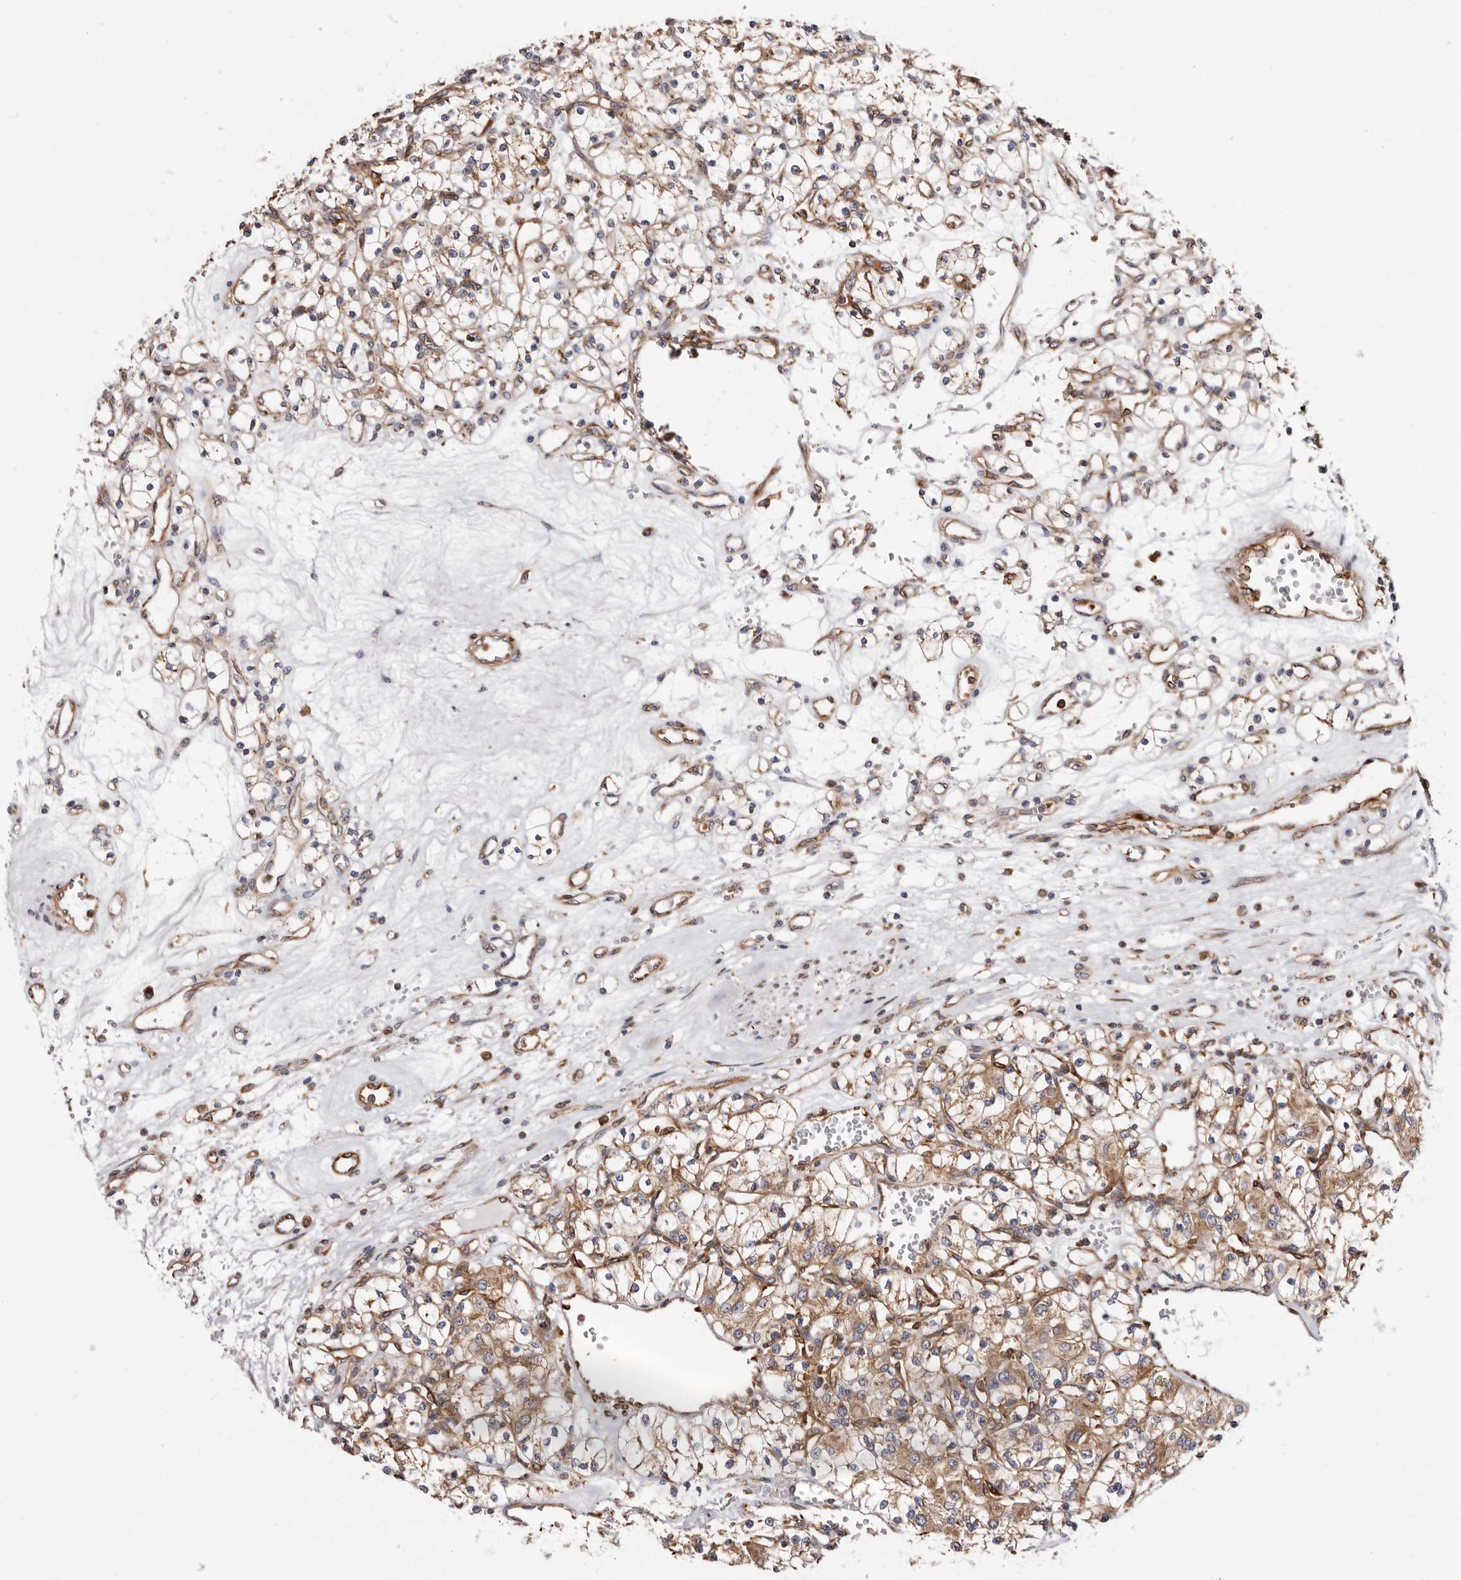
{"staining": {"intensity": "moderate", "quantity": "25%-75%", "location": "cytoplasmic/membranous"}, "tissue": "renal cancer", "cell_type": "Tumor cells", "image_type": "cancer", "snomed": [{"axis": "morphology", "description": "Adenocarcinoma, NOS"}, {"axis": "topography", "description": "Kidney"}], "caption": "Immunohistochemistry image of renal cancer (adenocarcinoma) stained for a protein (brown), which displays medium levels of moderate cytoplasmic/membranous positivity in about 25%-75% of tumor cells.", "gene": "COQ8B", "patient": {"sex": "female", "age": 59}}